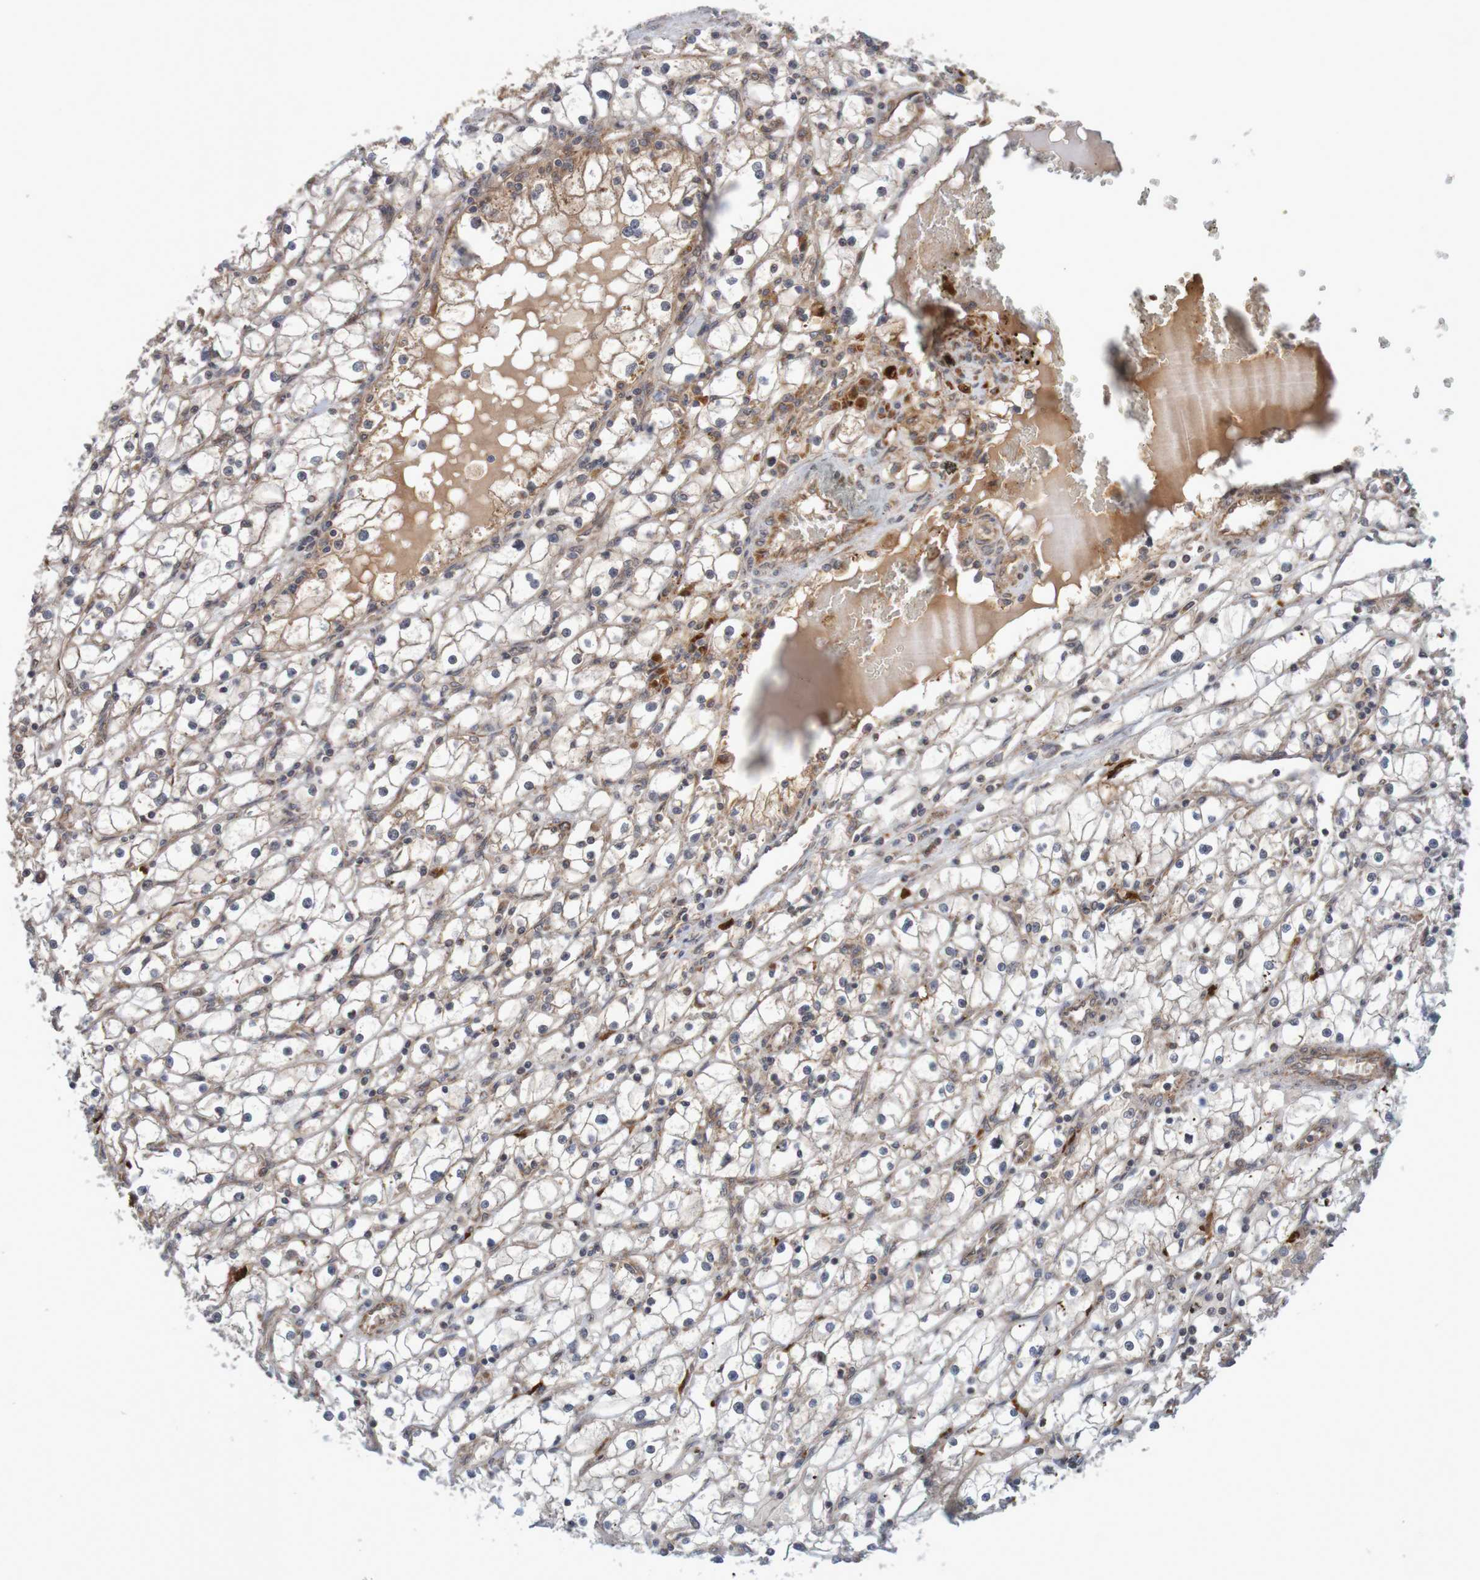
{"staining": {"intensity": "moderate", "quantity": "25%-75%", "location": "cytoplasmic/membranous"}, "tissue": "renal cancer", "cell_type": "Tumor cells", "image_type": "cancer", "snomed": [{"axis": "morphology", "description": "Adenocarcinoma, NOS"}, {"axis": "topography", "description": "Kidney"}], "caption": "High-power microscopy captured an immunohistochemistry photomicrograph of renal cancer (adenocarcinoma), revealing moderate cytoplasmic/membranous staining in about 25%-75% of tumor cells.", "gene": "MRPL52", "patient": {"sex": "male", "age": 56}}